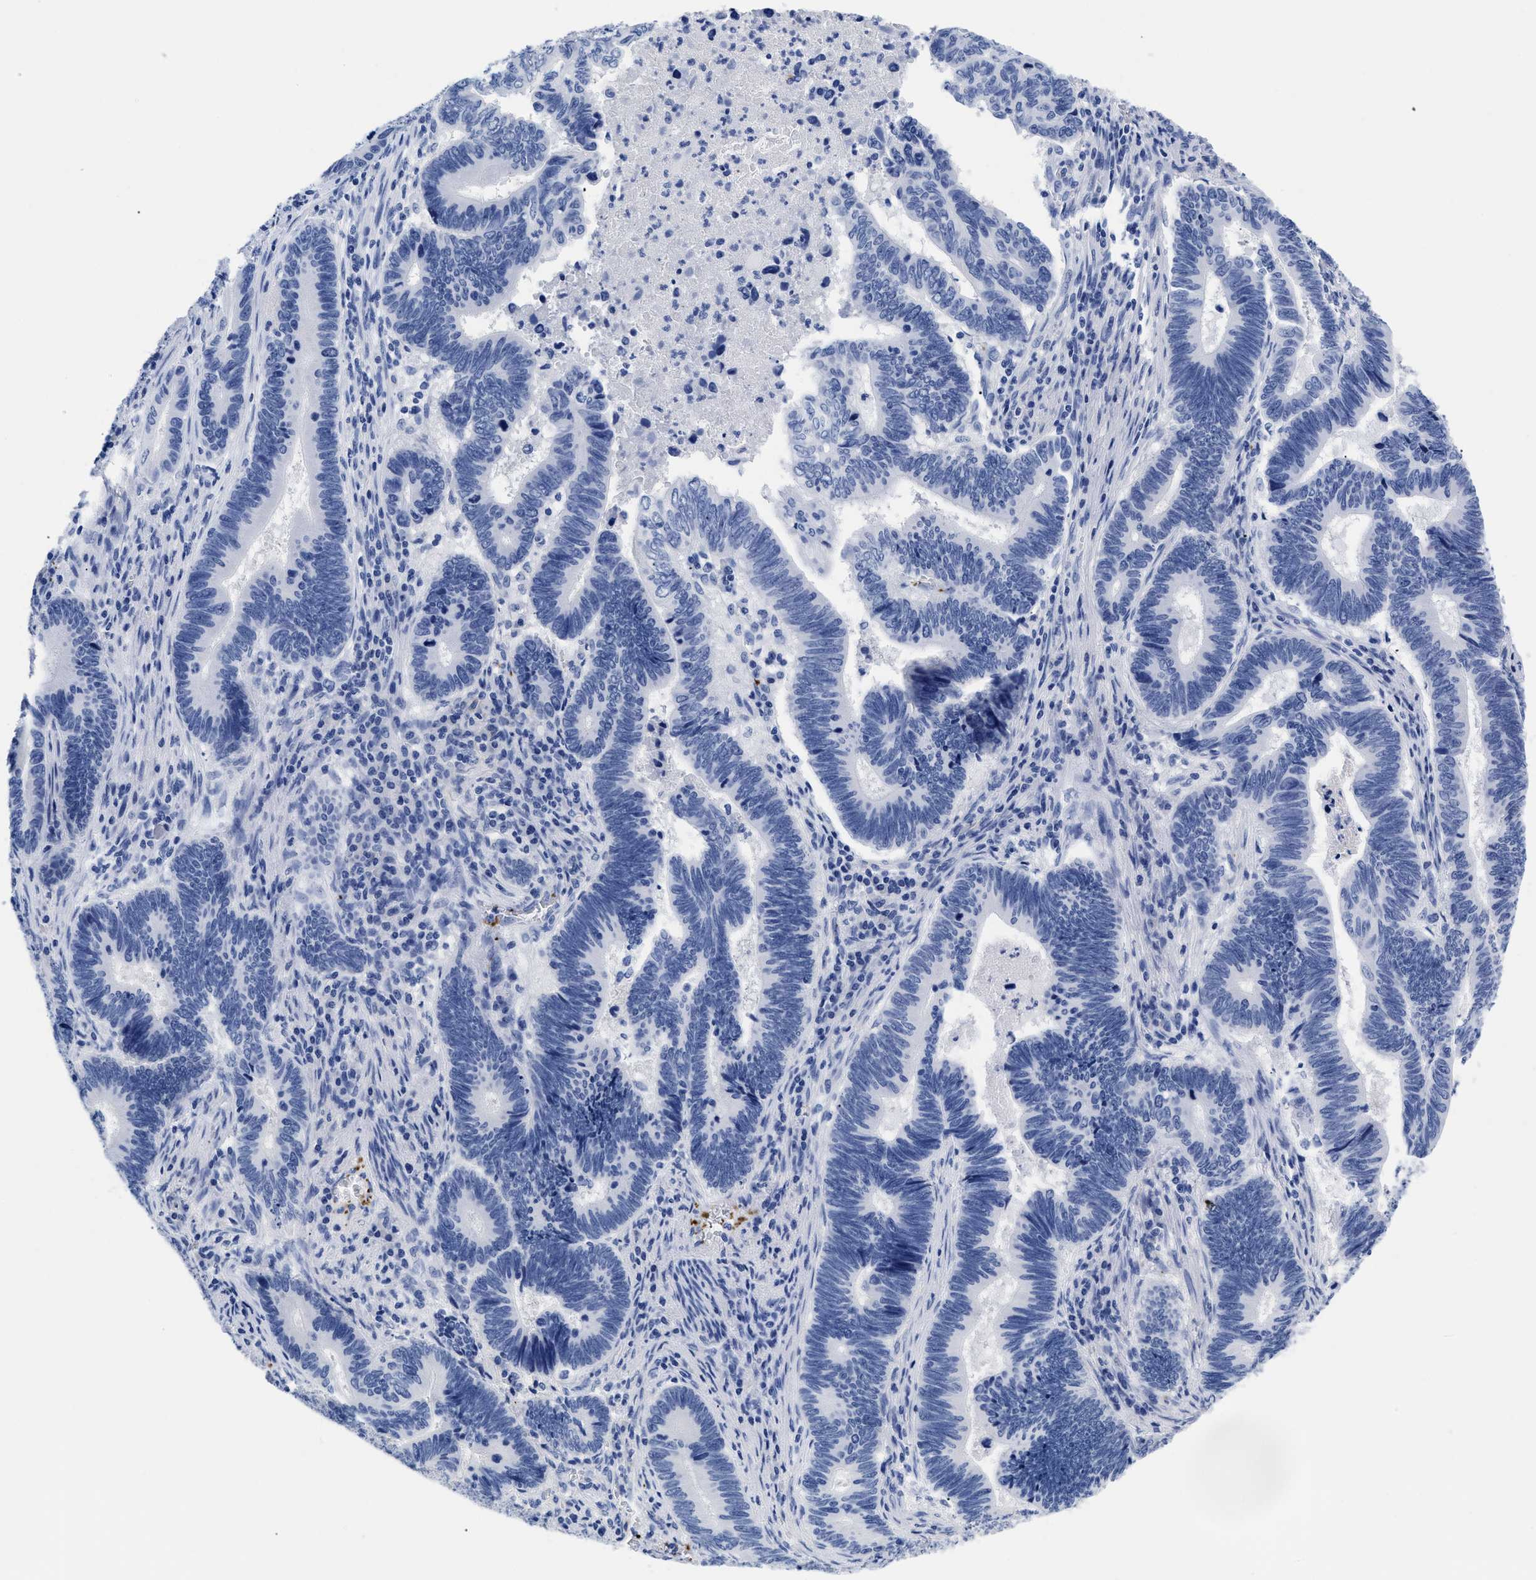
{"staining": {"intensity": "negative", "quantity": "none", "location": "none"}, "tissue": "pancreatic cancer", "cell_type": "Tumor cells", "image_type": "cancer", "snomed": [{"axis": "morphology", "description": "Adenocarcinoma, NOS"}, {"axis": "topography", "description": "Pancreas"}], "caption": "Photomicrograph shows no protein positivity in tumor cells of pancreatic cancer (adenocarcinoma) tissue.", "gene": "TREML1", "patient": {"sex": "female", "age": 70}}